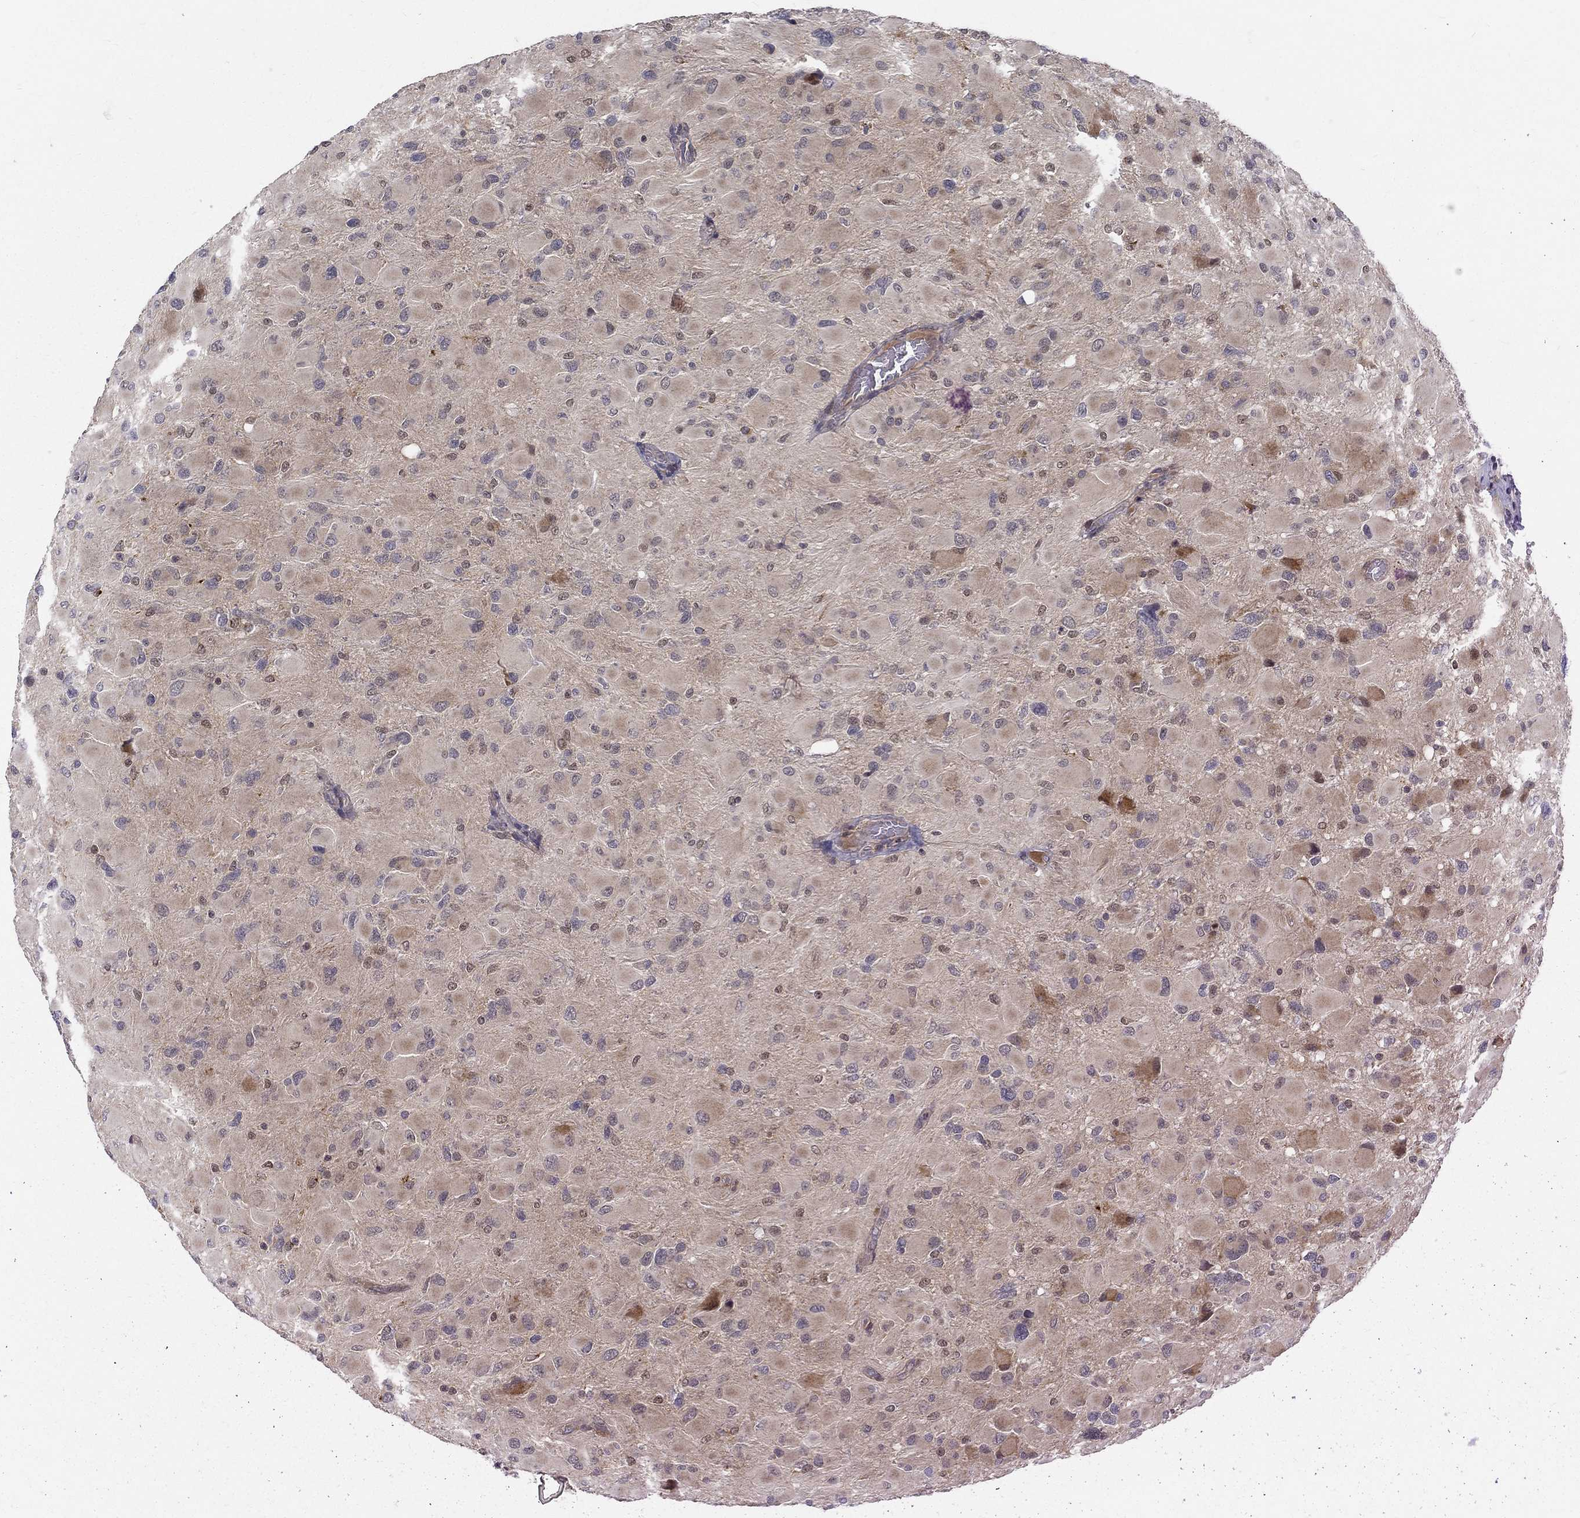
{"staining": {"intensity": "negative", "quantity": "none", "location": "none"}, "tissue": "glioma", "cell_type": "Tumor cells", "image_type": "cancer", "snomed": [{"axis": "morphology", "description": "Glioma, malignant, High grade"}, {"axis": "topography", "description": "Cerebral cortex"}], "caption": "An IHC photomicrograph of high-grade glioma (malignant) is shown. There is no staining in tumor cells of high-grade glioma (malignant).", "gene": "WDR19", "patient": {"sex": "female", "age": 36}}